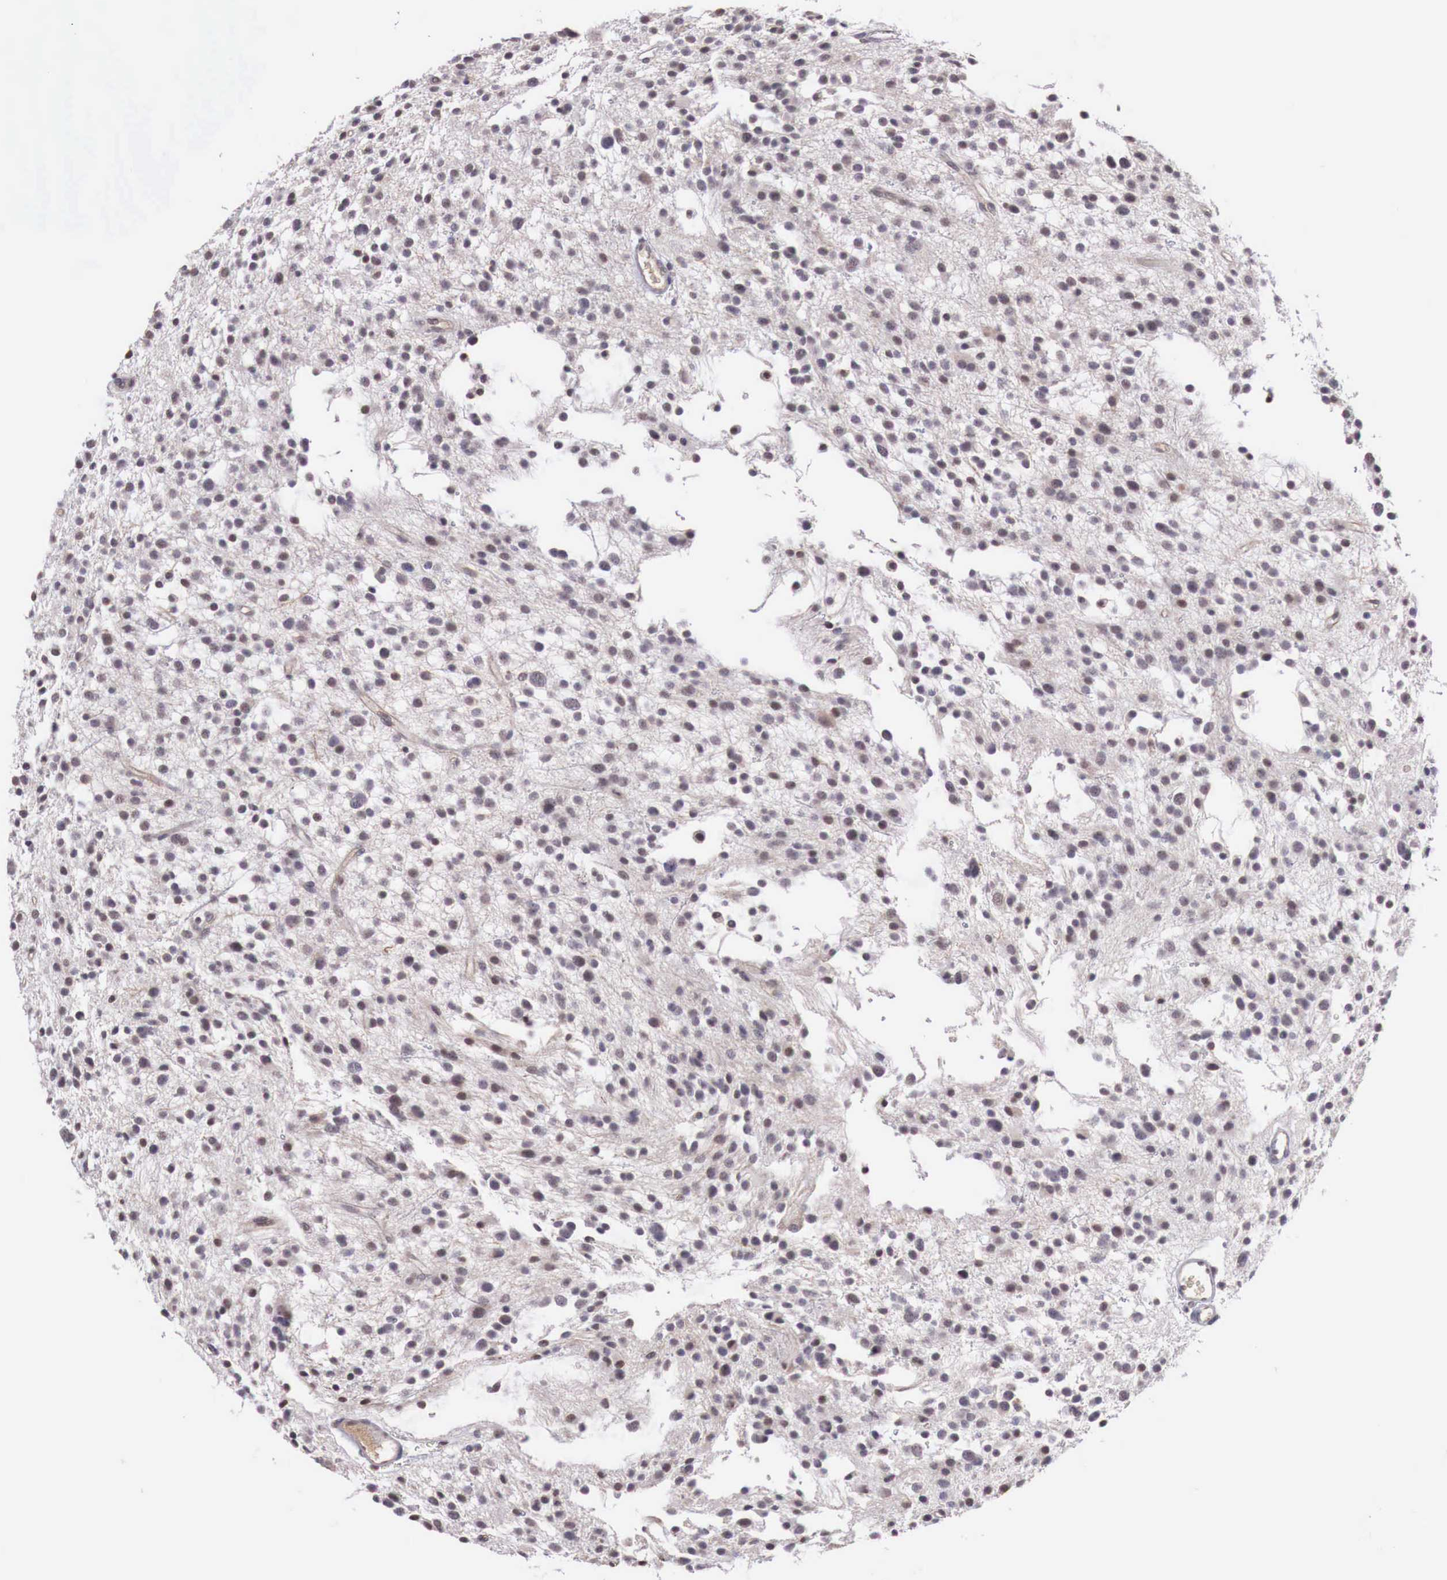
{"staining": {"intensity": "weak", "quantity": ">75%", "location": "cytoplasmic/membranous,nuclear"}, "tissue": "glioma", "cell_type": "Tumor cells", "image_type": "cancer", "snomed": [{"axis": "morphology", "description": "Glioma, malignant, Low grade"}, {"axis": "topography", "description": "Brain"}], "caption": "Glioma stained with a protein marker displays weak staining in tumor cells.", "gene": "FOXP2", "patient": {"sex": "female", "age": 36}}